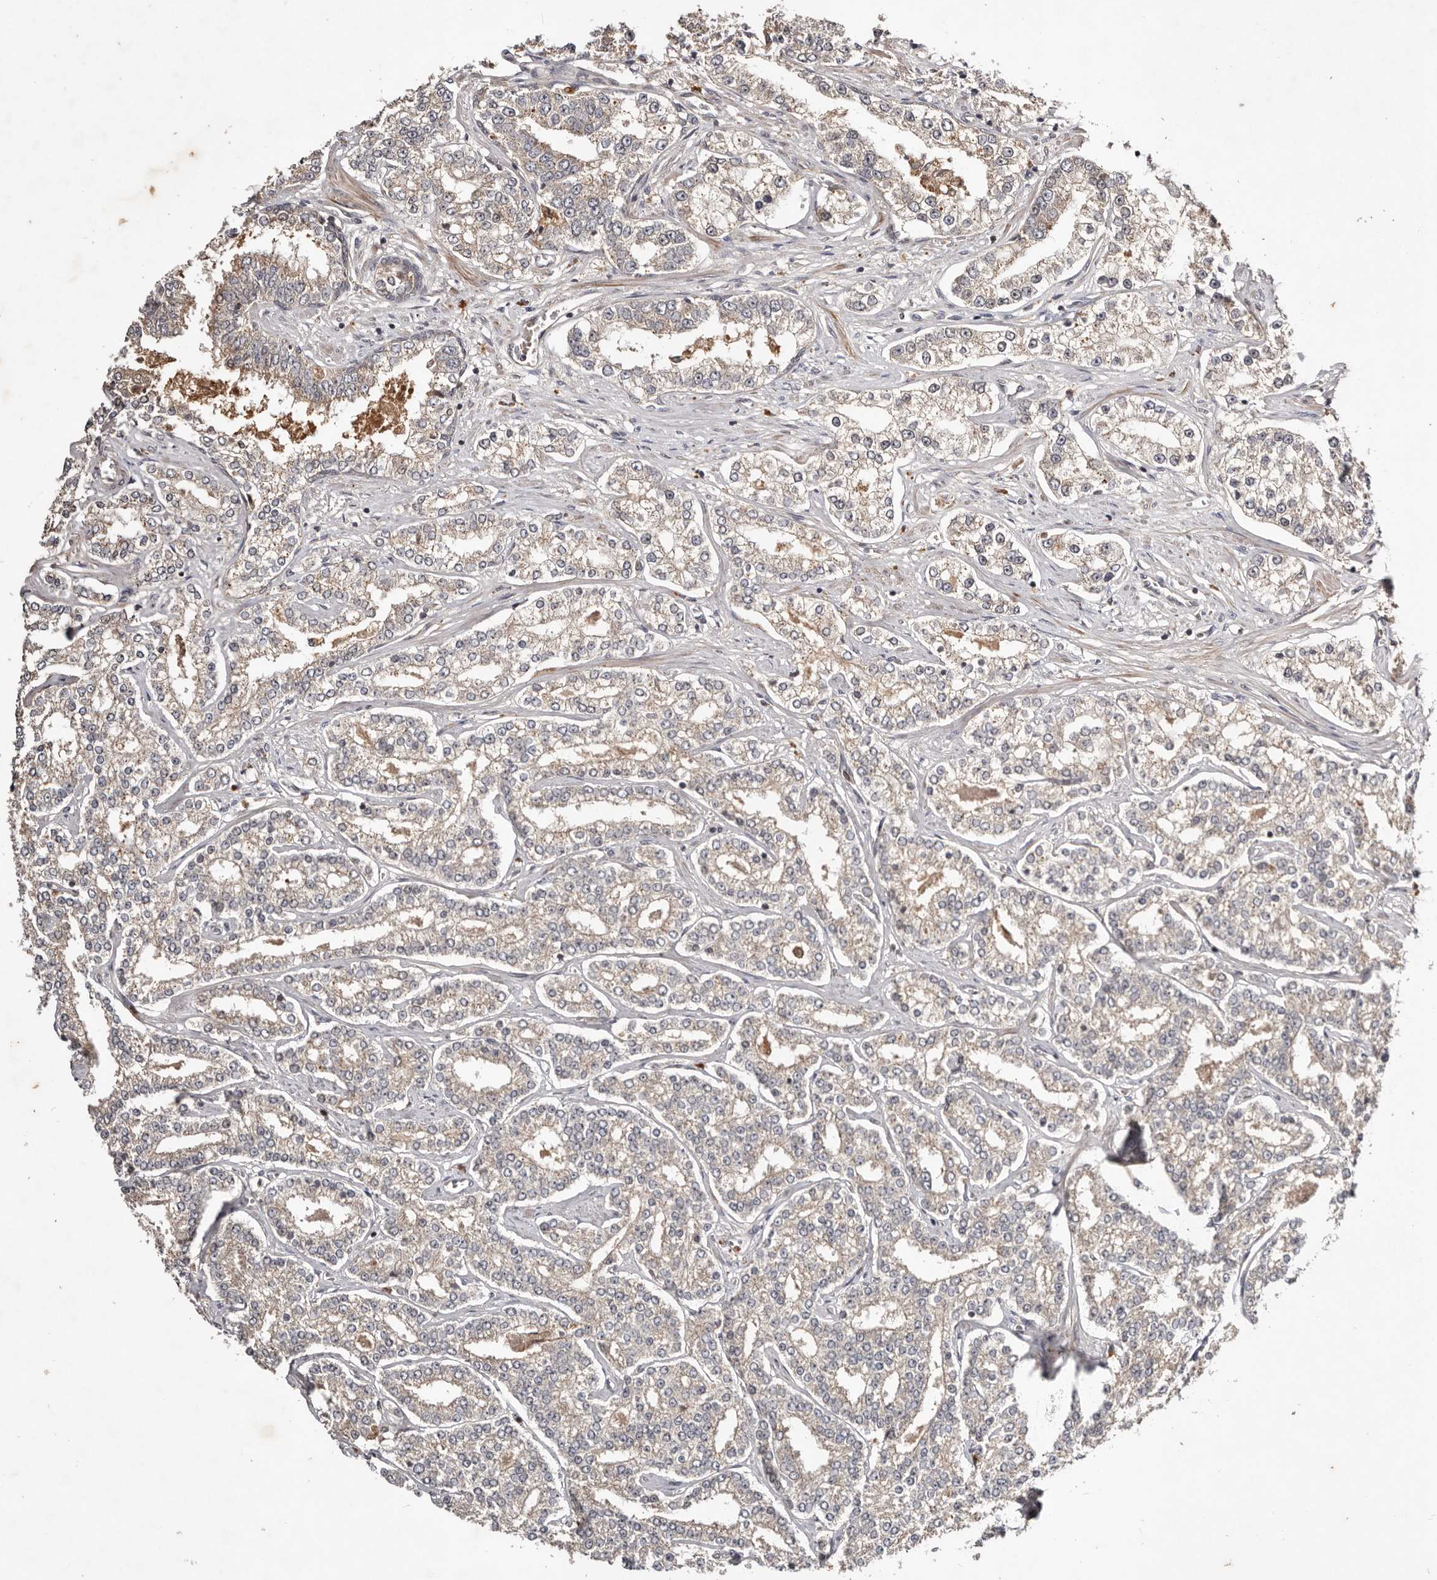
{"staining": {"intensity": "weak", "quantity": "<25%", "location": "cytoplasmic/membranous"}, "tissue": "prostate cancer", "cell_type": "Tumor cells", "image_type": "cancer", "snomed": [{"axis": "morphology", "description": "Normal tissue, NOS"}, {"axis": "morphology", "description": "Adenocarcinoma, High grade"}, {"axis": "topography", "description": "Prostate"}], "caption": "Immunohistochemistry (IHC) image of prostate cancer (adenocarcinoma (high-grade)) stained for a protein (brown), which shows no positivity in tumor cells. (DAB IHC, high magnification).", "gene": "PKIB", "patient": {"sex": "male", "age": 83}}